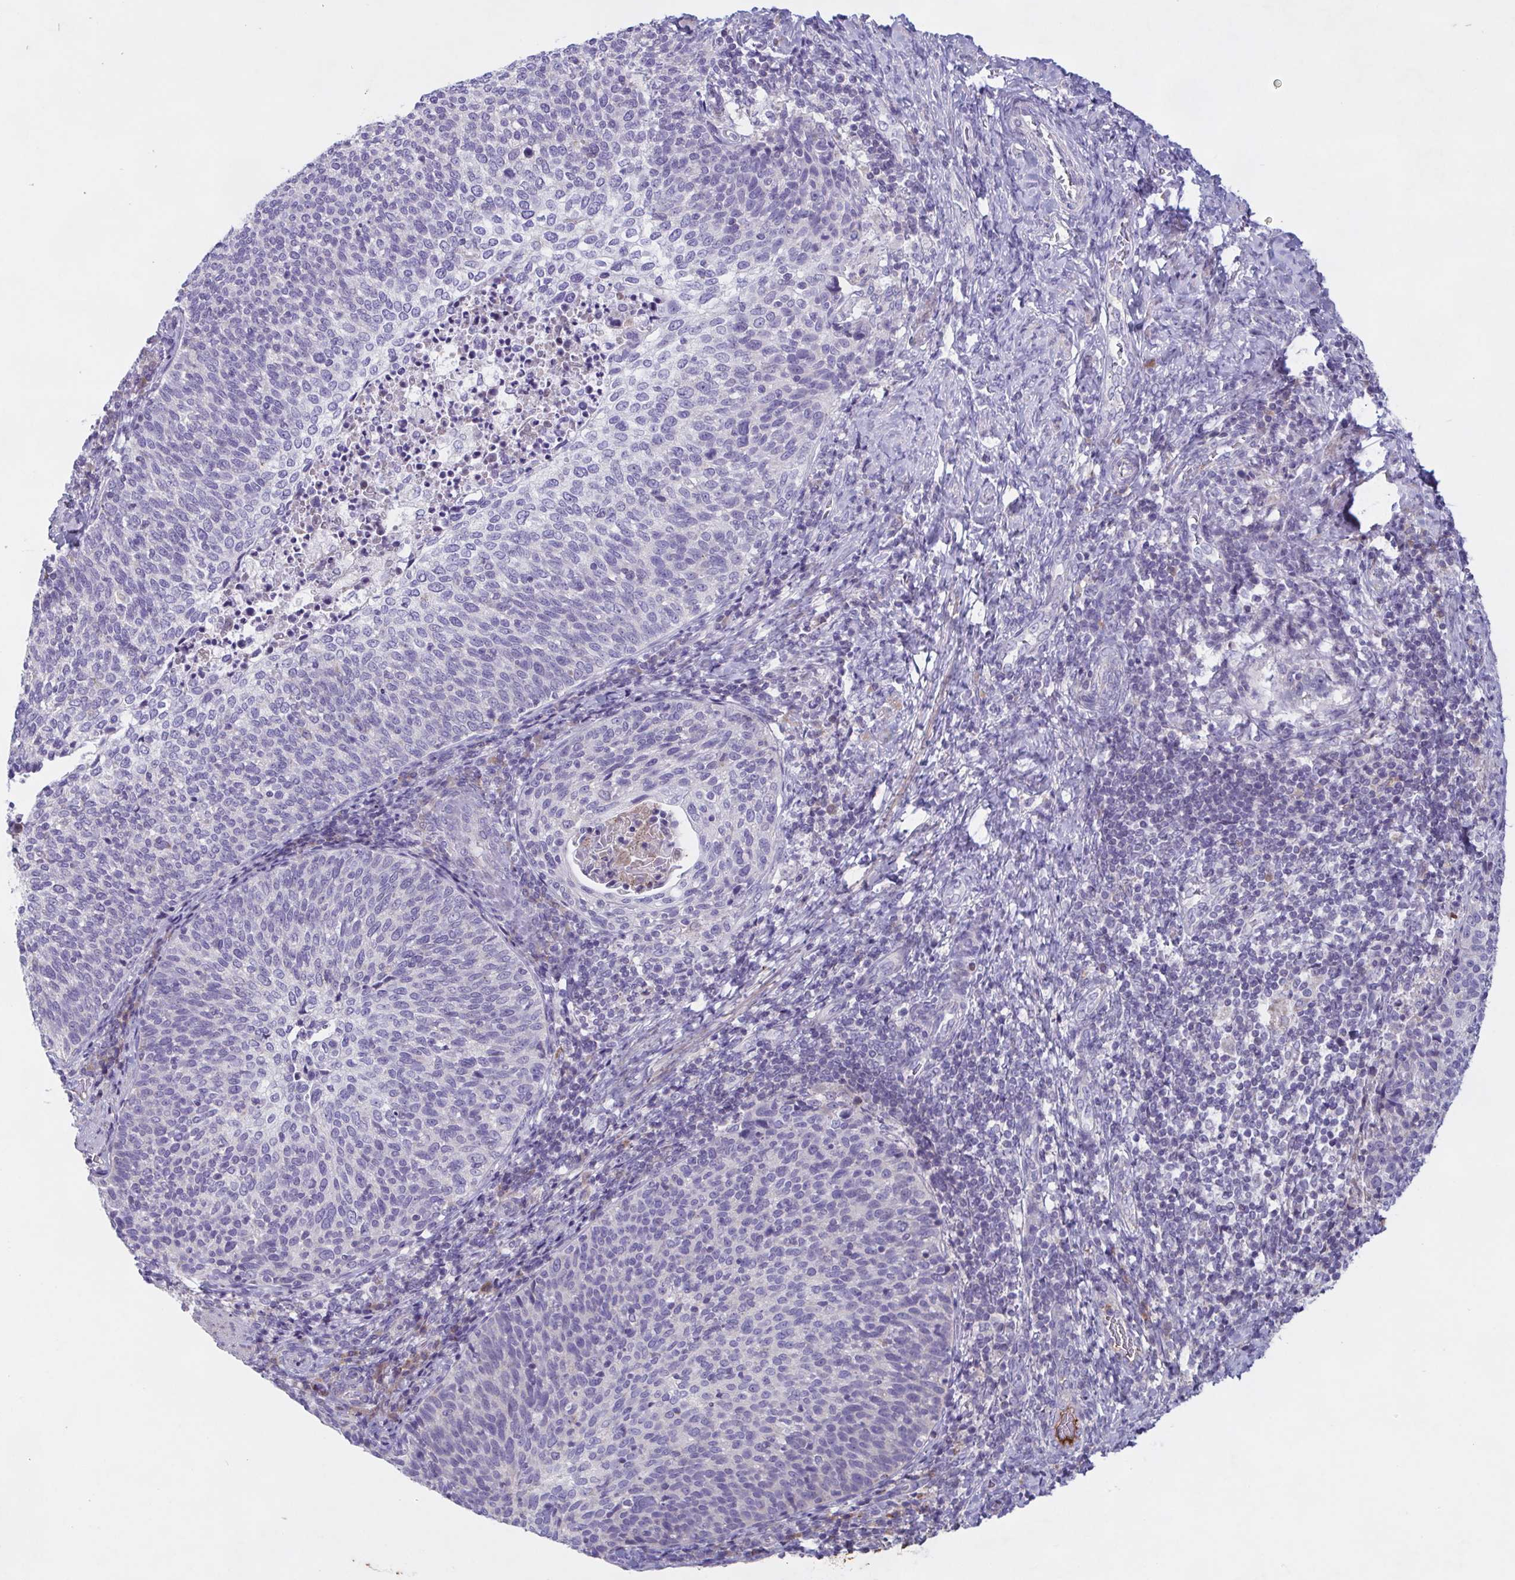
{"staining": {"intensity": "negative", "quantity": "none", "location": "none"}, "tissue": "cervical cancer", "cell_type": "Tumor cells", "image_type": "cancer", "snomed": [{"axis": "morphology", "description": "Squamous cell carcinoma, NOS"}, {"axis": "topography", "description": "Cervix"}], "caption": "An IHC histopathology image of cervical cancer is shown. There is no staining in tumor cells of cervical cancer. (Stains: DAB immunohistochemistry with hematoxylin counter stain, Microscopy: brightfield microscopy at high magnification).", "gene": "F13B", "patient": {"sex": "female", "age": 61}}